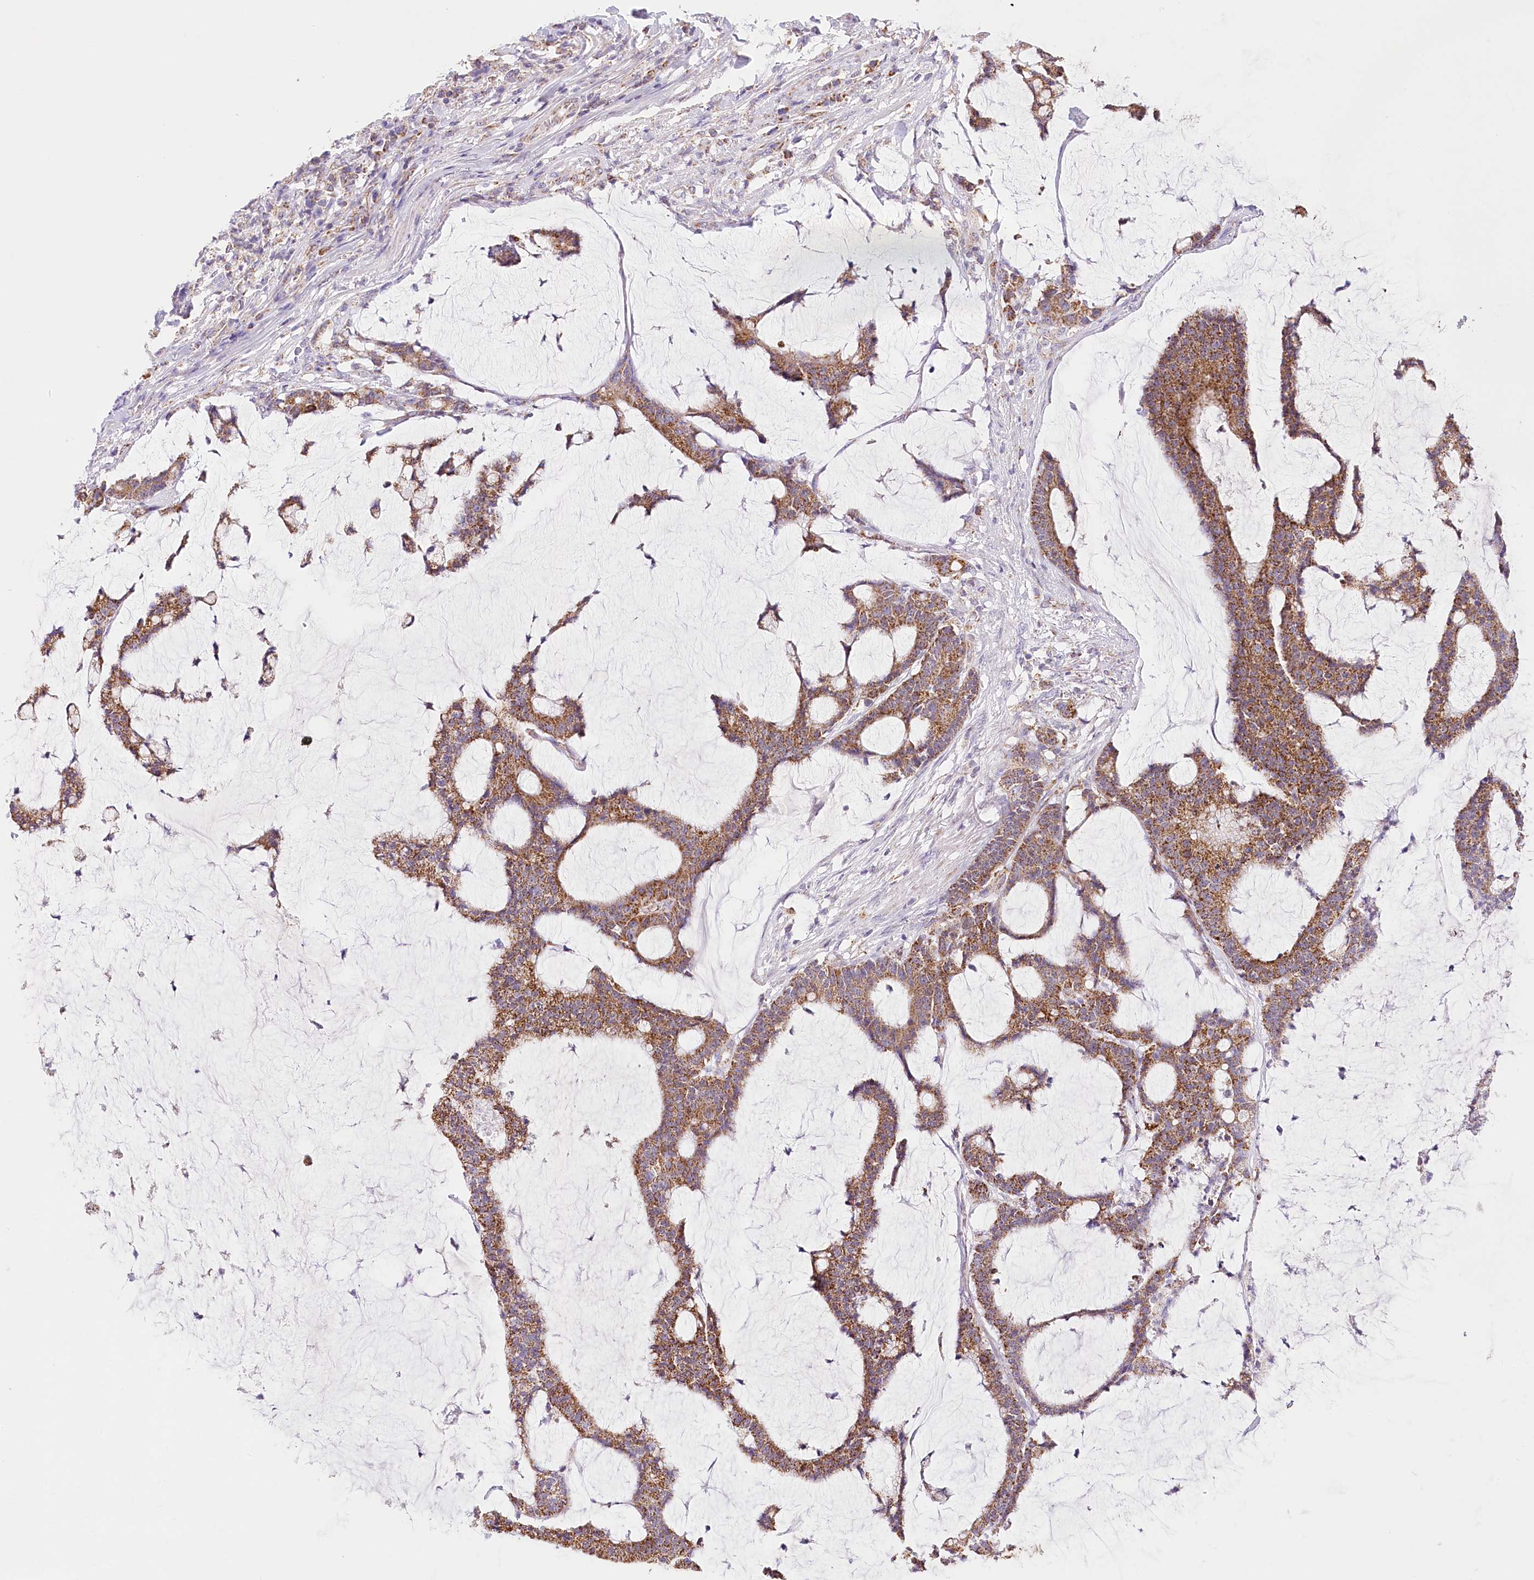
{"staining": {"intensity": "strong", "quantity": ">75%", "location": "cytoplasmic/membranous"}, "tissue": "colorectal cancer", "cell_type": "Tumor cells", "image_type": "cancer", "snomed": [{"axis": "morphology", "description": "Adenocarcinoma, NOS"}, {"axis": "topography", "description": "Colon"}], "caption": "Human colorectal cancer stained with a brown dye demonstrates strong cytoplasmic/membranous positive staining in about >75% of tumor cells.", "gene": "LSS", "patient": {"sex": "female", "age": 84}}